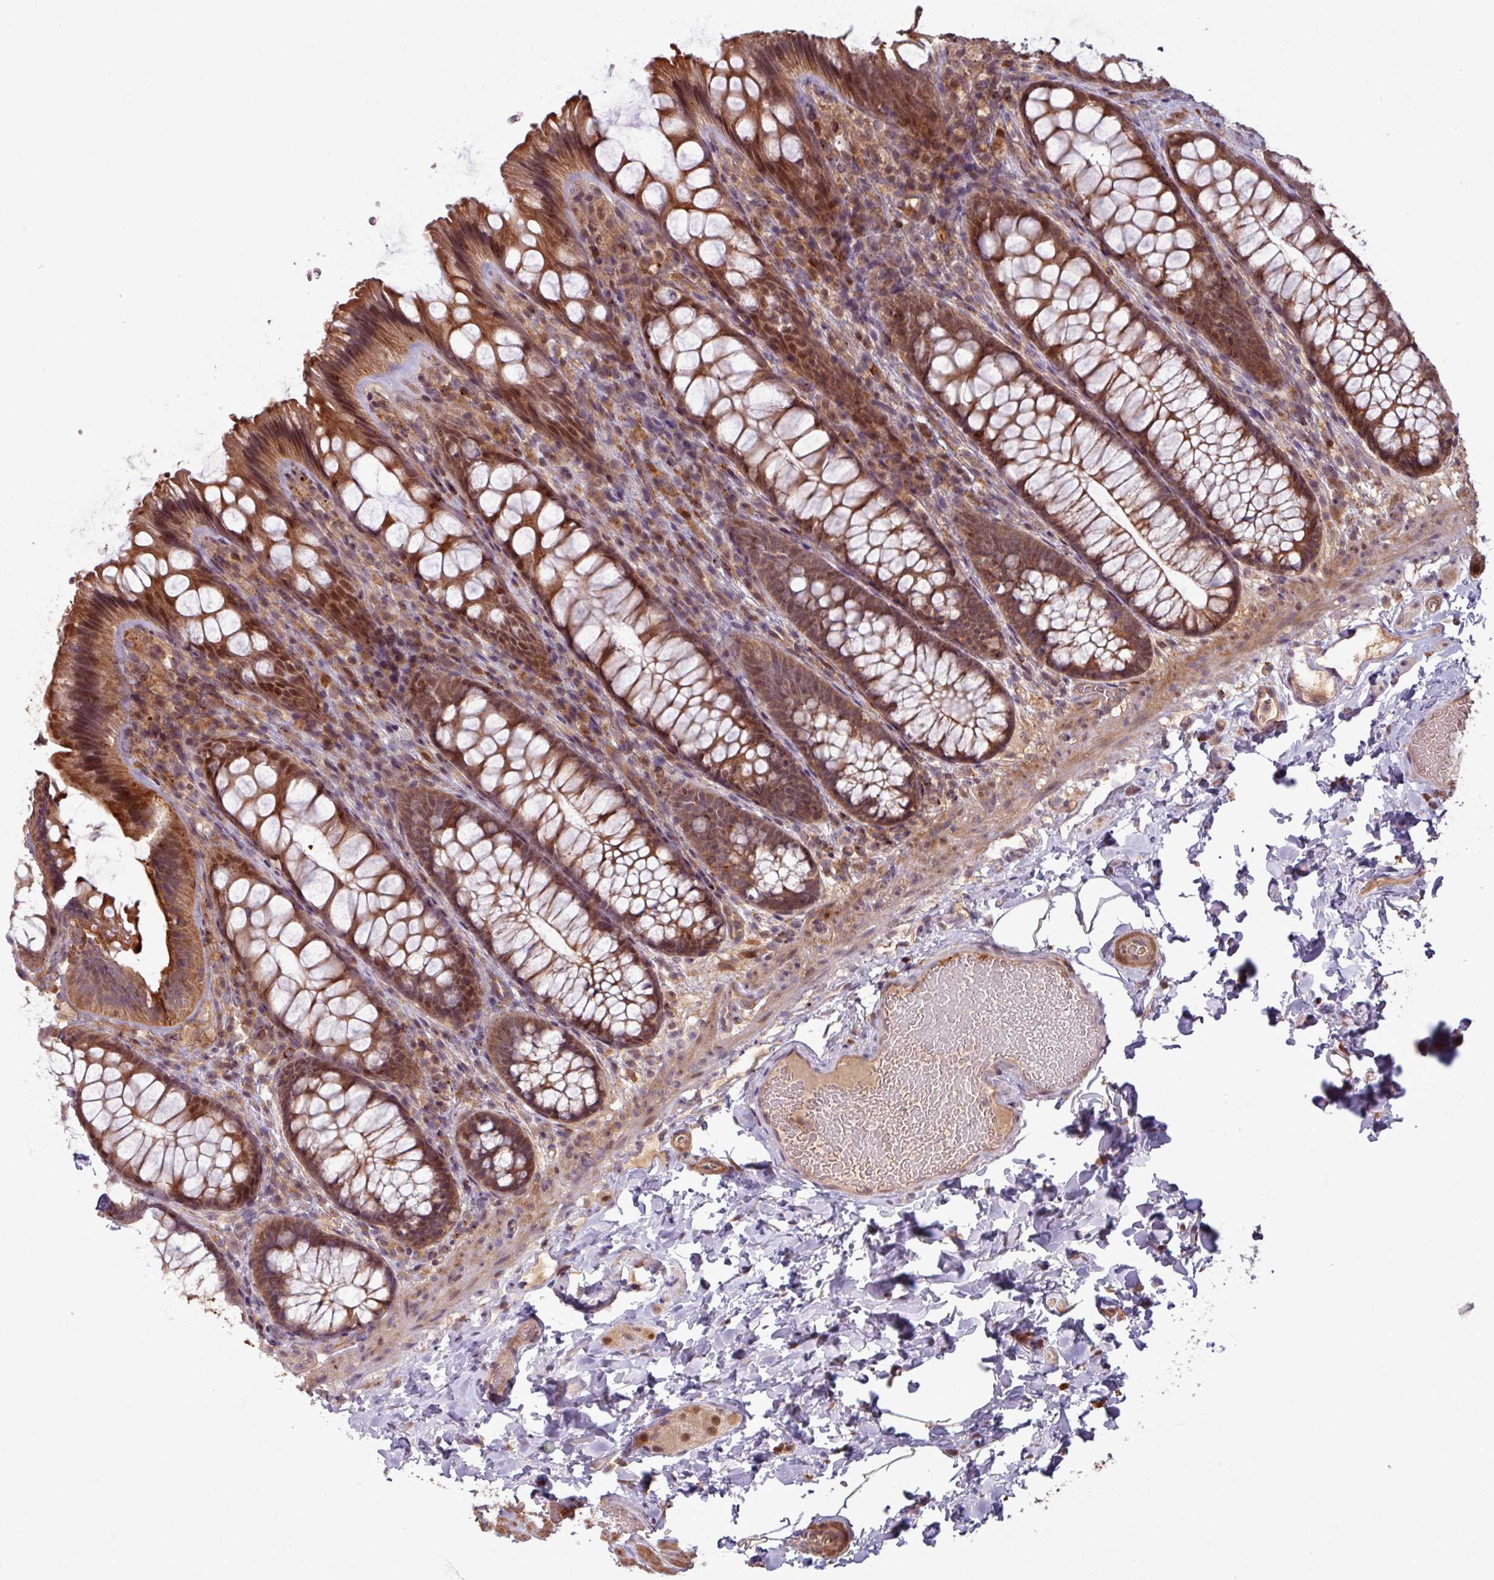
{"staining": {"intensity": "moderate", "quantity": ">75%", "location": "cytoplasmic/membranous,nuclear"}, "tissue": "colon", "cell_type": "Endothelial cells", "image_type": "normal", "snomed": [{"axis": "morphology", "description": "Normal tissue, NOS"}, {"axis": "topography", "description": "Colon"}], "caption": "IHC of benign colon shows medium levels of moderate cytoplasmic/membranous,nuclear expression in about >75% of endothelial cells.", "gene": "OR6B1", "patient": {"sex": "male", "age": 46}}